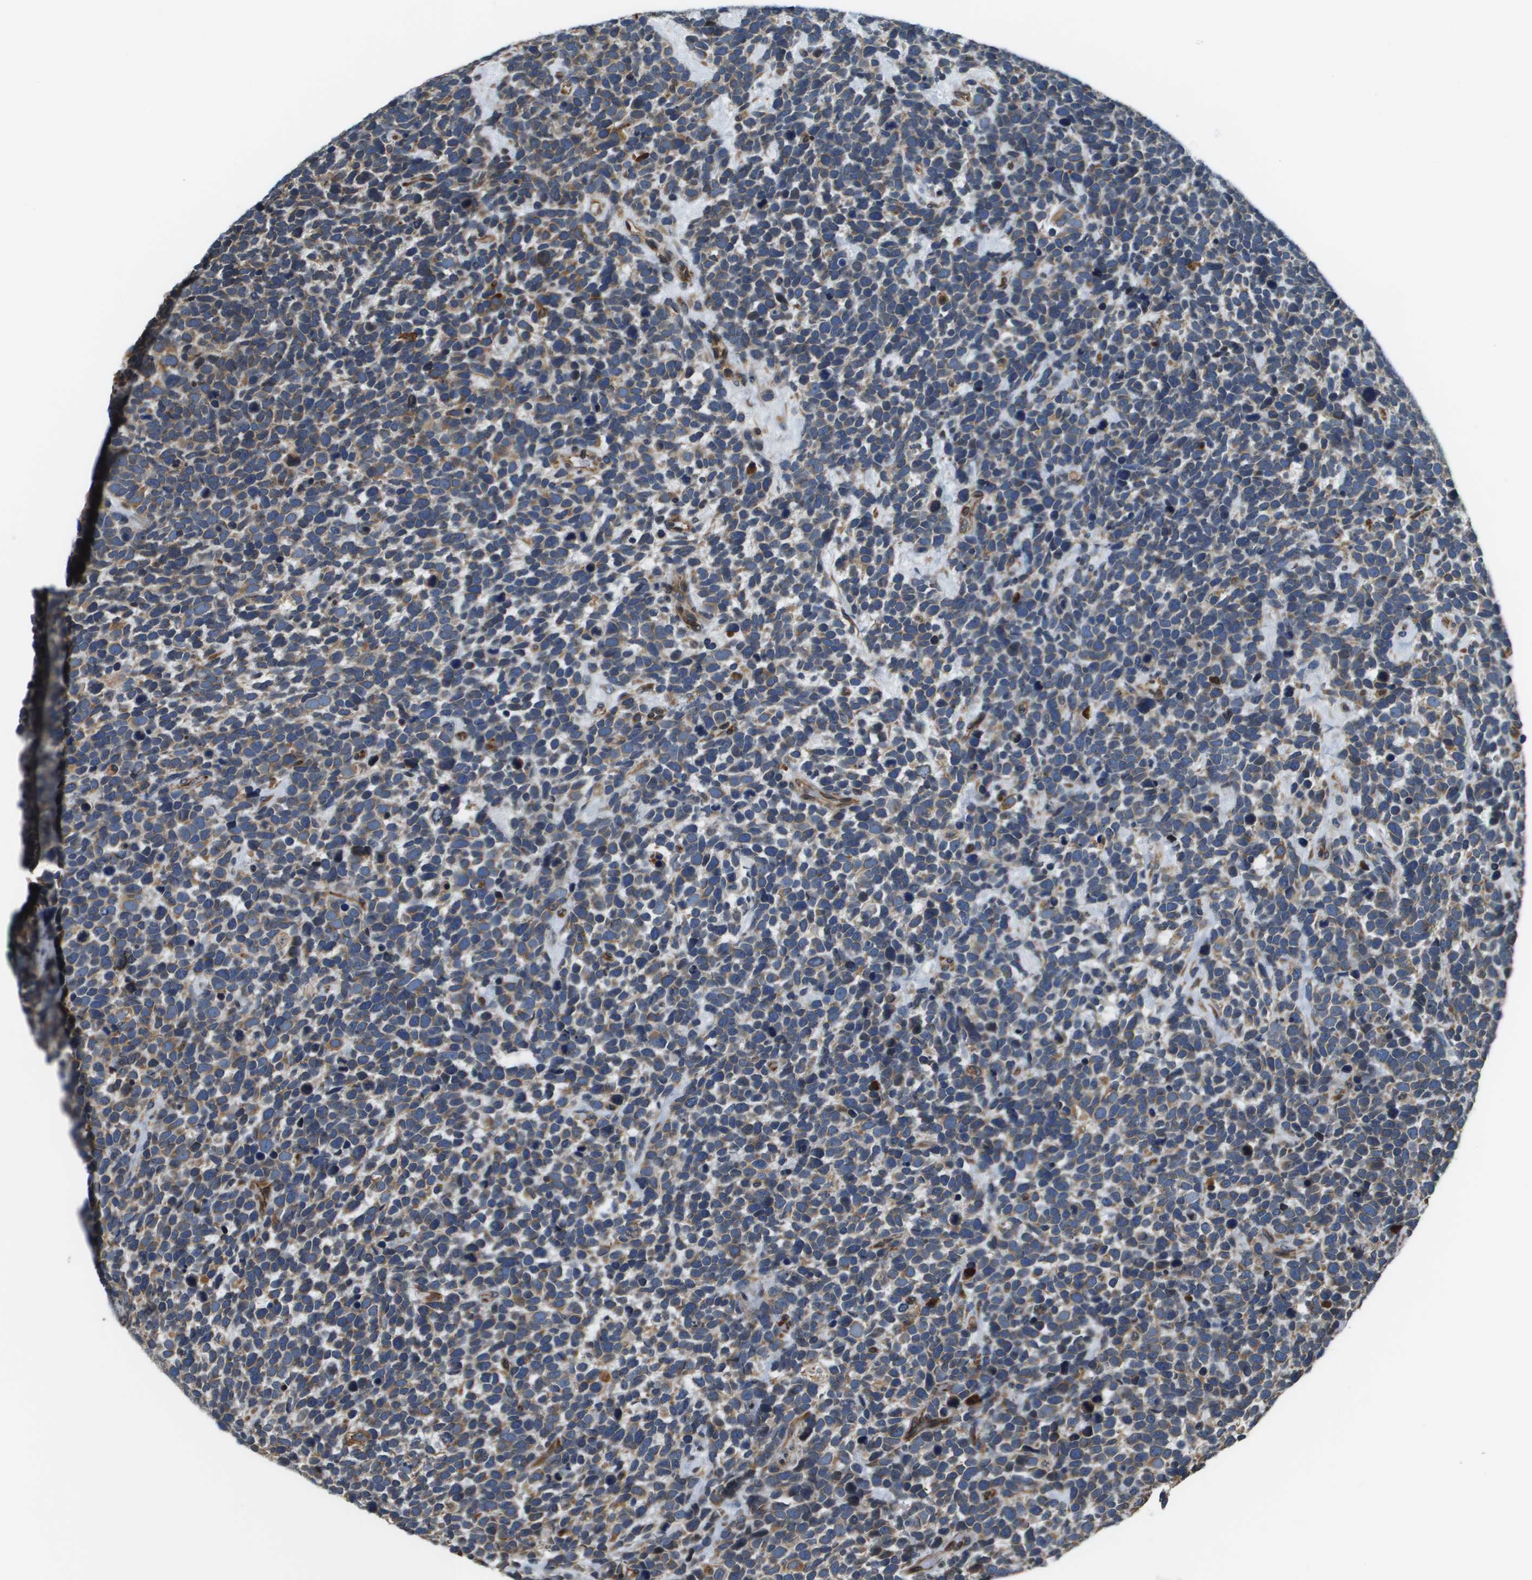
{"staining": {"intensity": "moderate", "quantity": "25%-75%", "location": "cytoplasmic/membranous"}, "tissue": "urothelial cancer", "cell_type": "Tumor cells", "image_type": "cancer", "snomed": [{"axis": "morphology", "description": "Urothelial carcinoma, High grade"}, {"axis": "topography", "description": "Urinary bladder"}], "caption": "High-grade urothelial carcinoma was stained to show a protein in brown. There is medium levels of moderate cytoplasmic/membranous staining in about 25%-75% of tumor cells. (Brightfield microscopy of DAB IHC at high magnification).", "gene": "SEC62", "patient": {"sex": "female", "age": 82}}